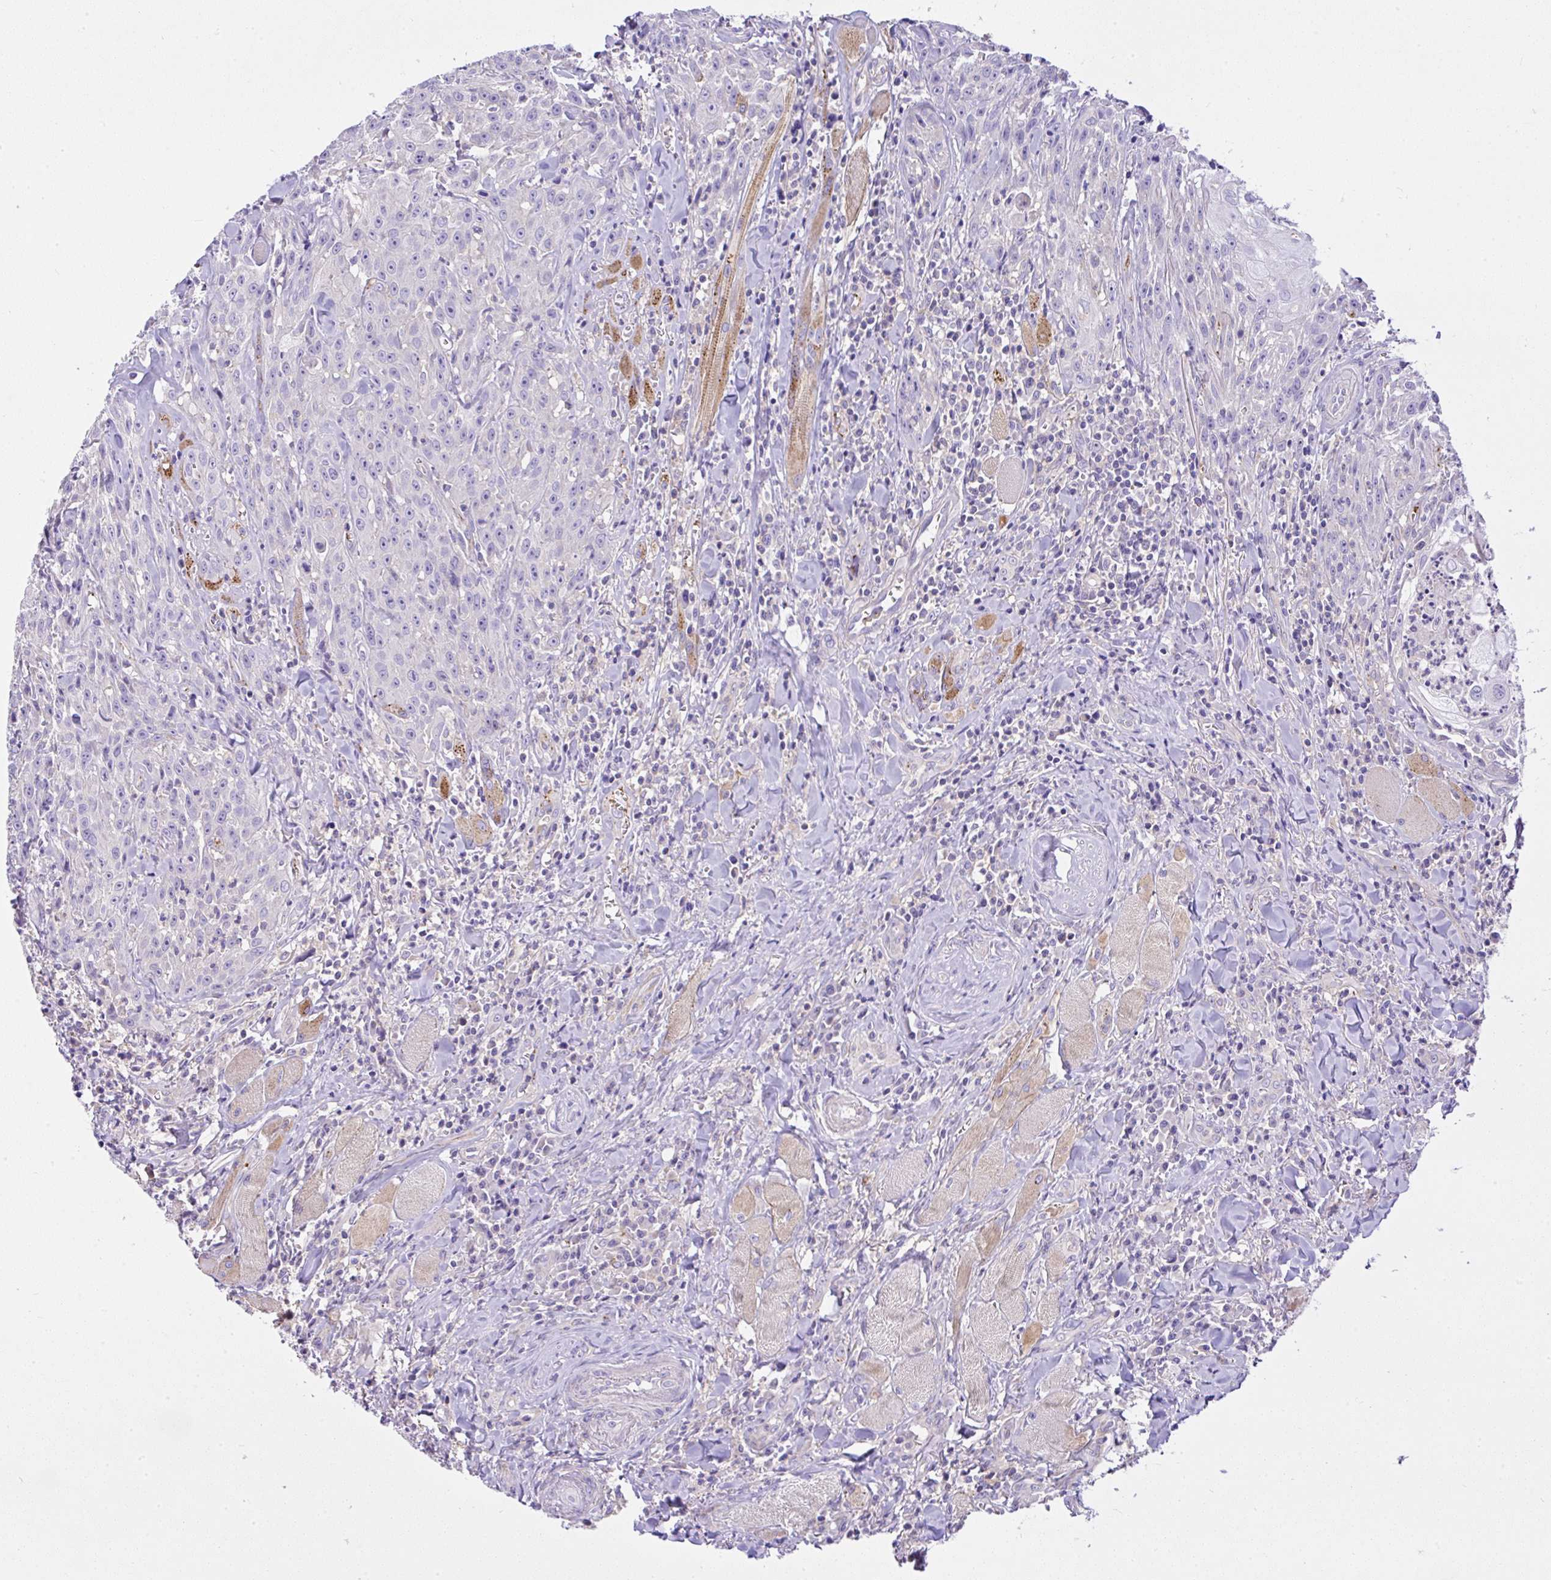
{"staining": {"intensity": "negative", "quantity": "none", "location": "none"}, "tissue": "head and neck cancer", "cell_type": "Tumor cells", "image_type": "cancer", "snomed": [{"axis": "morphology", "description": "Normal tissue, NOS"}, {"axis": "morphology", "description": "Squamous cell carcinoma, NOS"}, {"axis": "topography", "description": "Oral tissue"}, {"axis": "topography", "description": "Head-Neck"}], "caption": "Immunohistochemical staining of human head and neck squamous cell carcinoma demonstrates no significant positivity in tumor cells.", "gene": "CCDC142", "patient": {"sex": "female", "age": 70}}